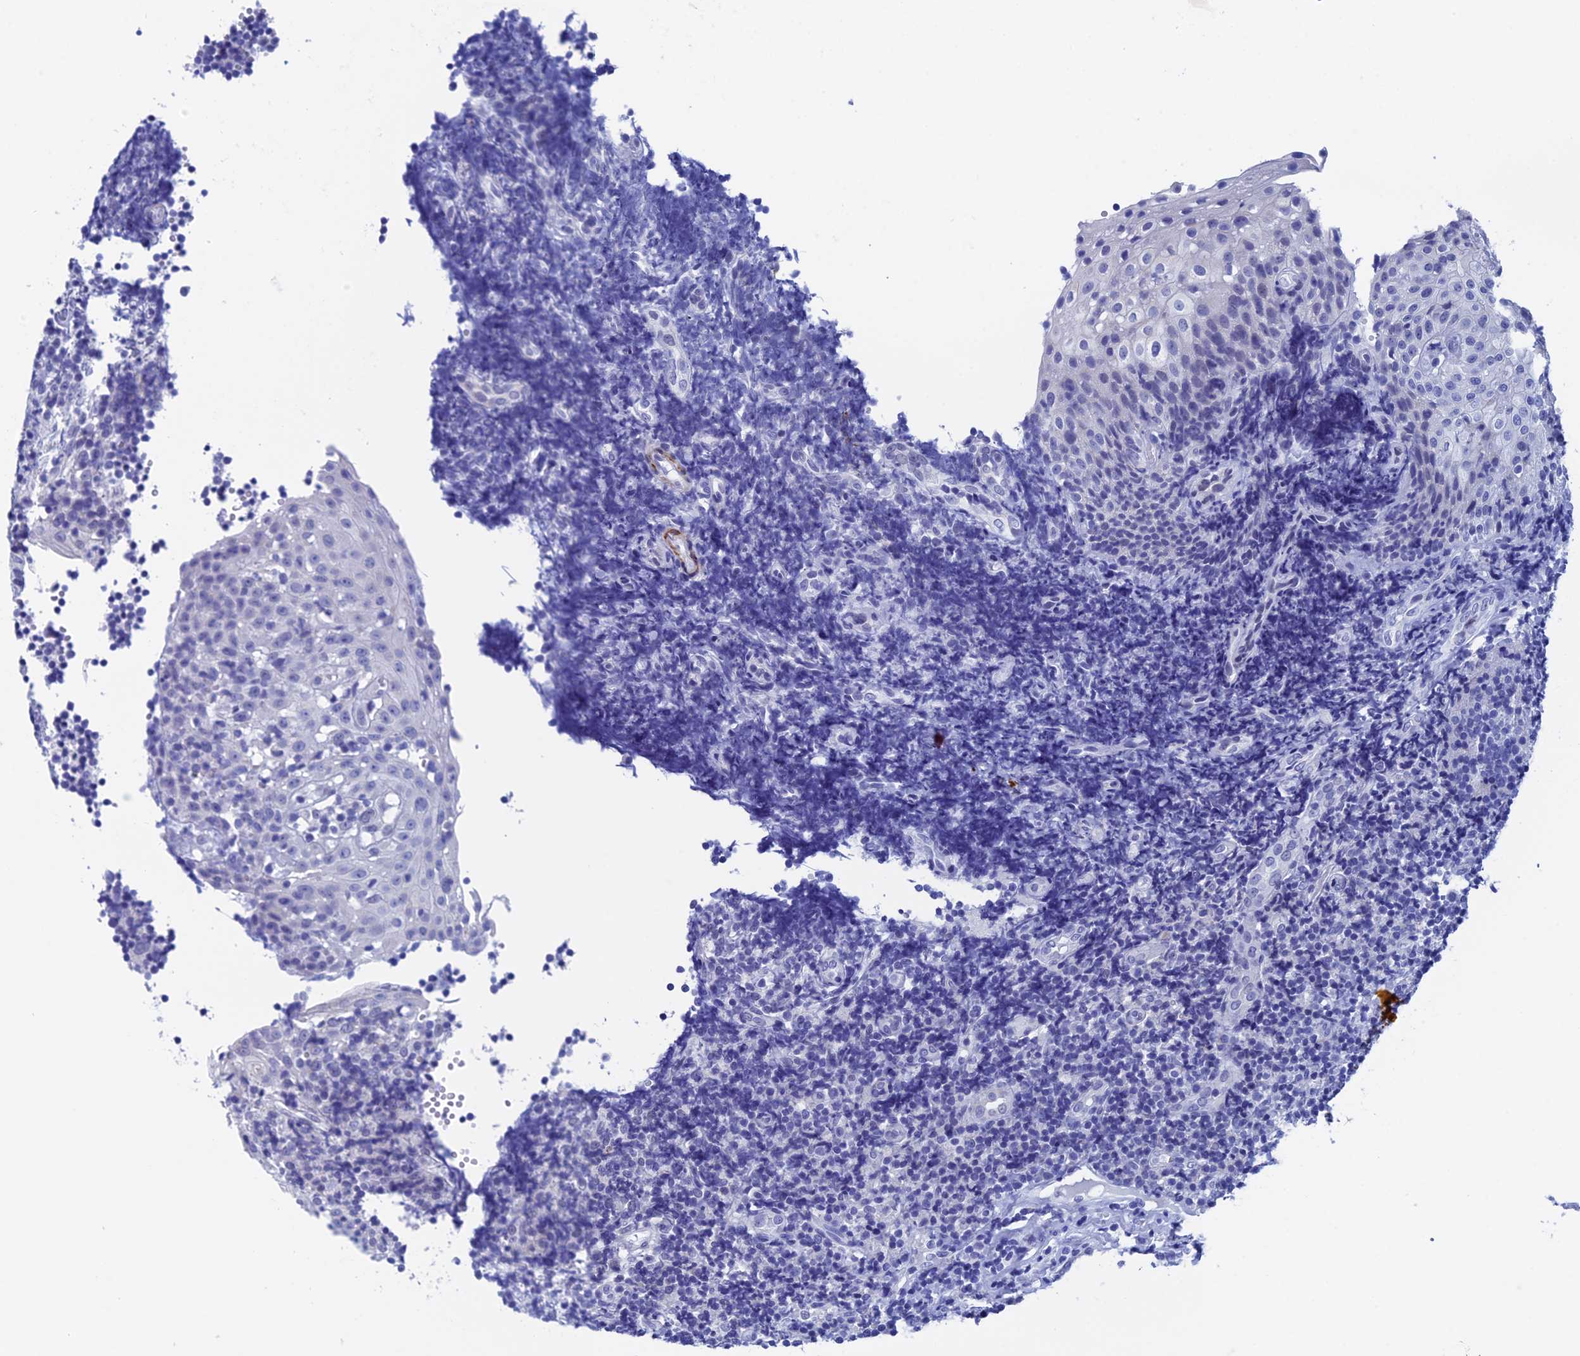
{"staining": {"intensity": "negative", "quantity": "none", "location": "none"}, "tissue": "tonsil", "cell_type": "Germinal center cells", "image_type": "normal", "snomed": [{"axis": "morphology", "description": "Normal tissue, NOS"}, {"axis": "topography", "description": "Tonsil"}], "caption": "The photomicrograph shows no significant staining in germinal center cells of tonsil.", "gene": "WDR83", "patient": {"sex": "female", "age": 40}}